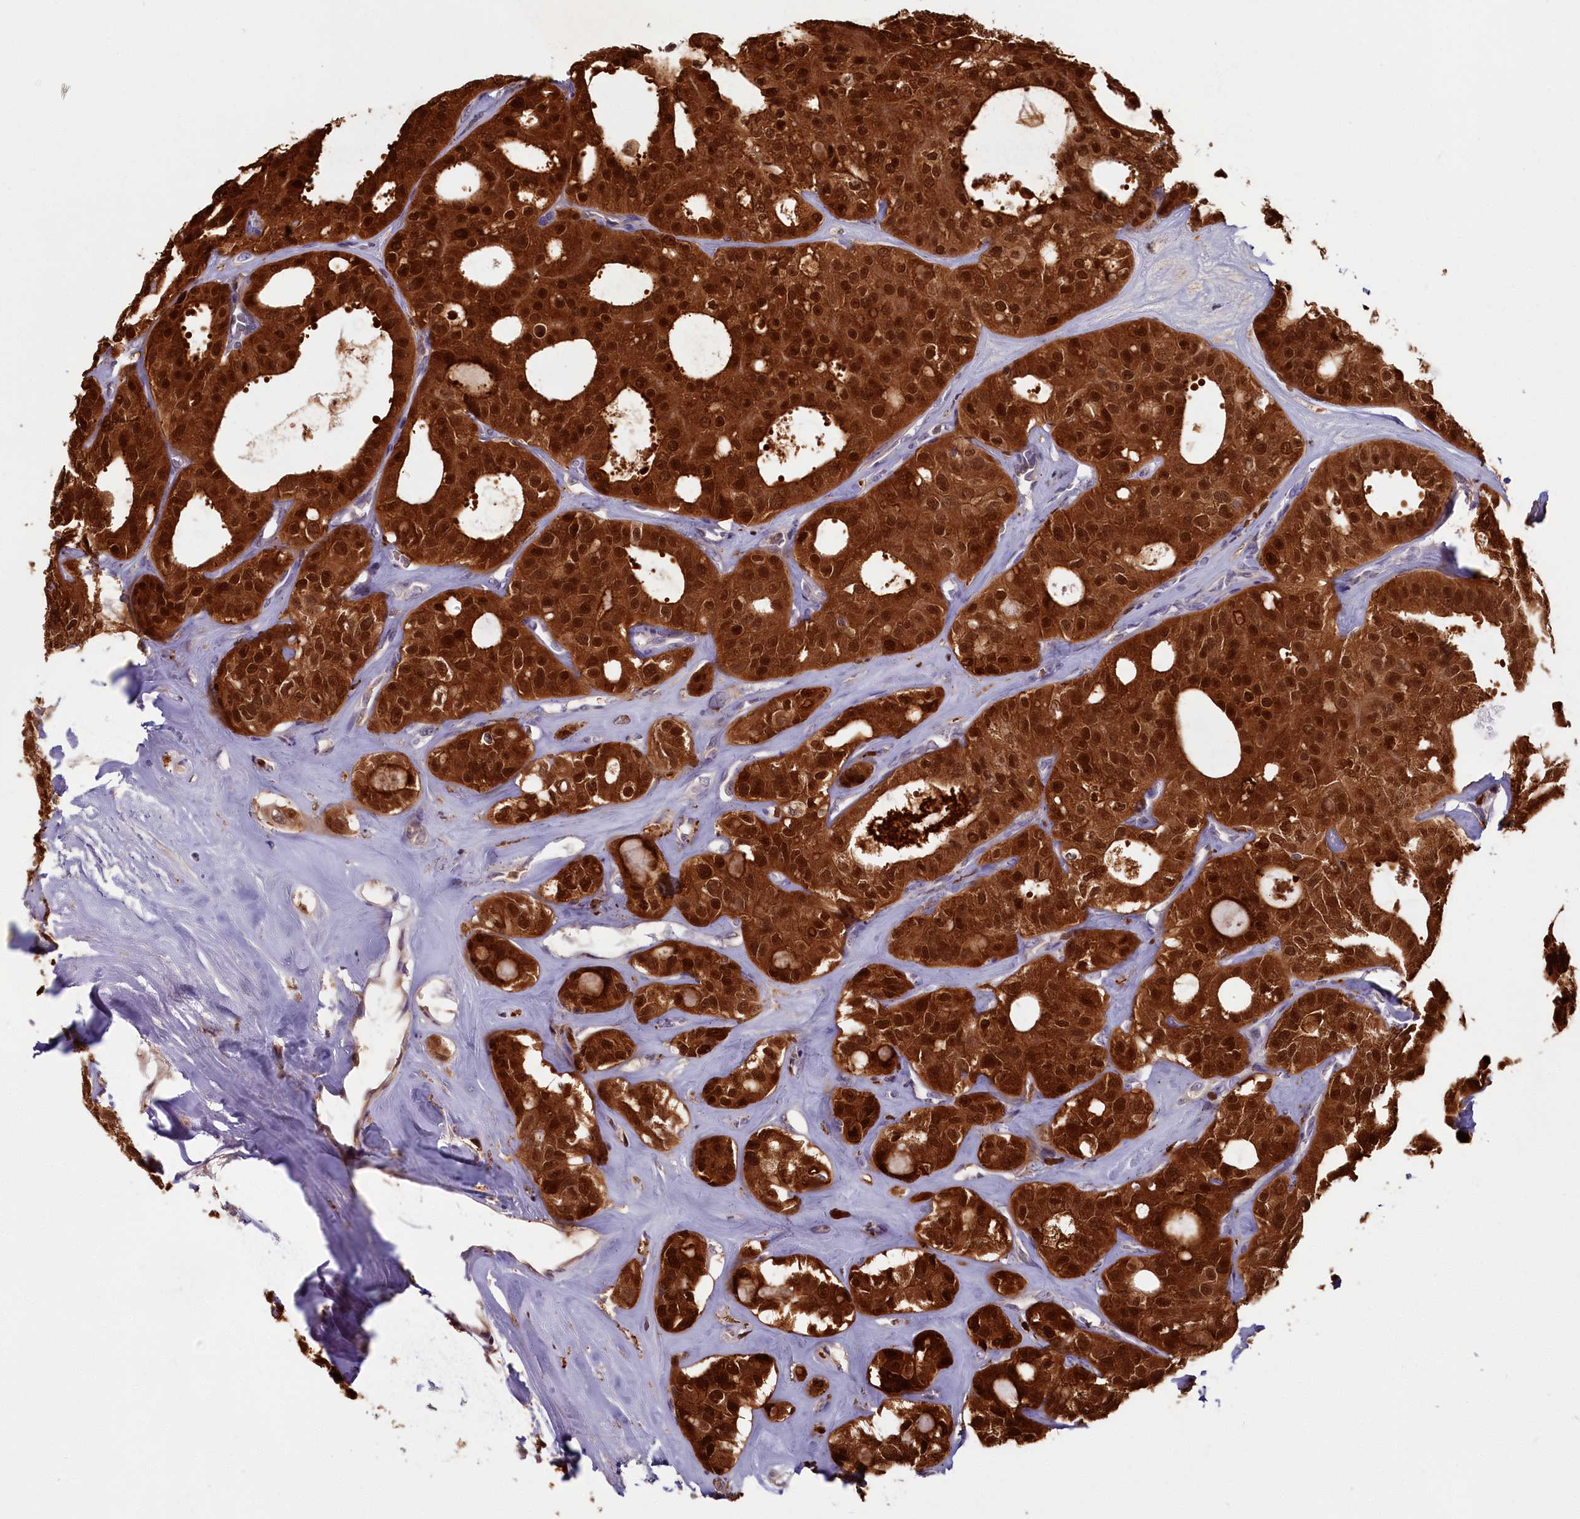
{"staining": {"intensity": "strong", "quantity": ">75%", "location": "cytoplasmic/membranous,nuclear"}, "tissue": "thyroid cancer", "cell_type": "Tumor cells", "image_type": "cancer", "snomed": [{"axis": "morphology", "description": "Follicular adenoma carcinoma, NOS"}, {"axis": "topography", "description": "Thyroid gland"}], "caption": "An image of follicular adenoma carcinoma (thyroid) stained for a protein demonstrates strong cytoplasmic/membranous and nuclear brown staining in tumor cells. Using DAB (3,3'-diaminobenzidine) (brown) and hematoxylin (blue) stains, captured at high magnification using brightfield microscopy.", "gene": "BLVRB", "patient": {"sex": "male", "age": 75}}